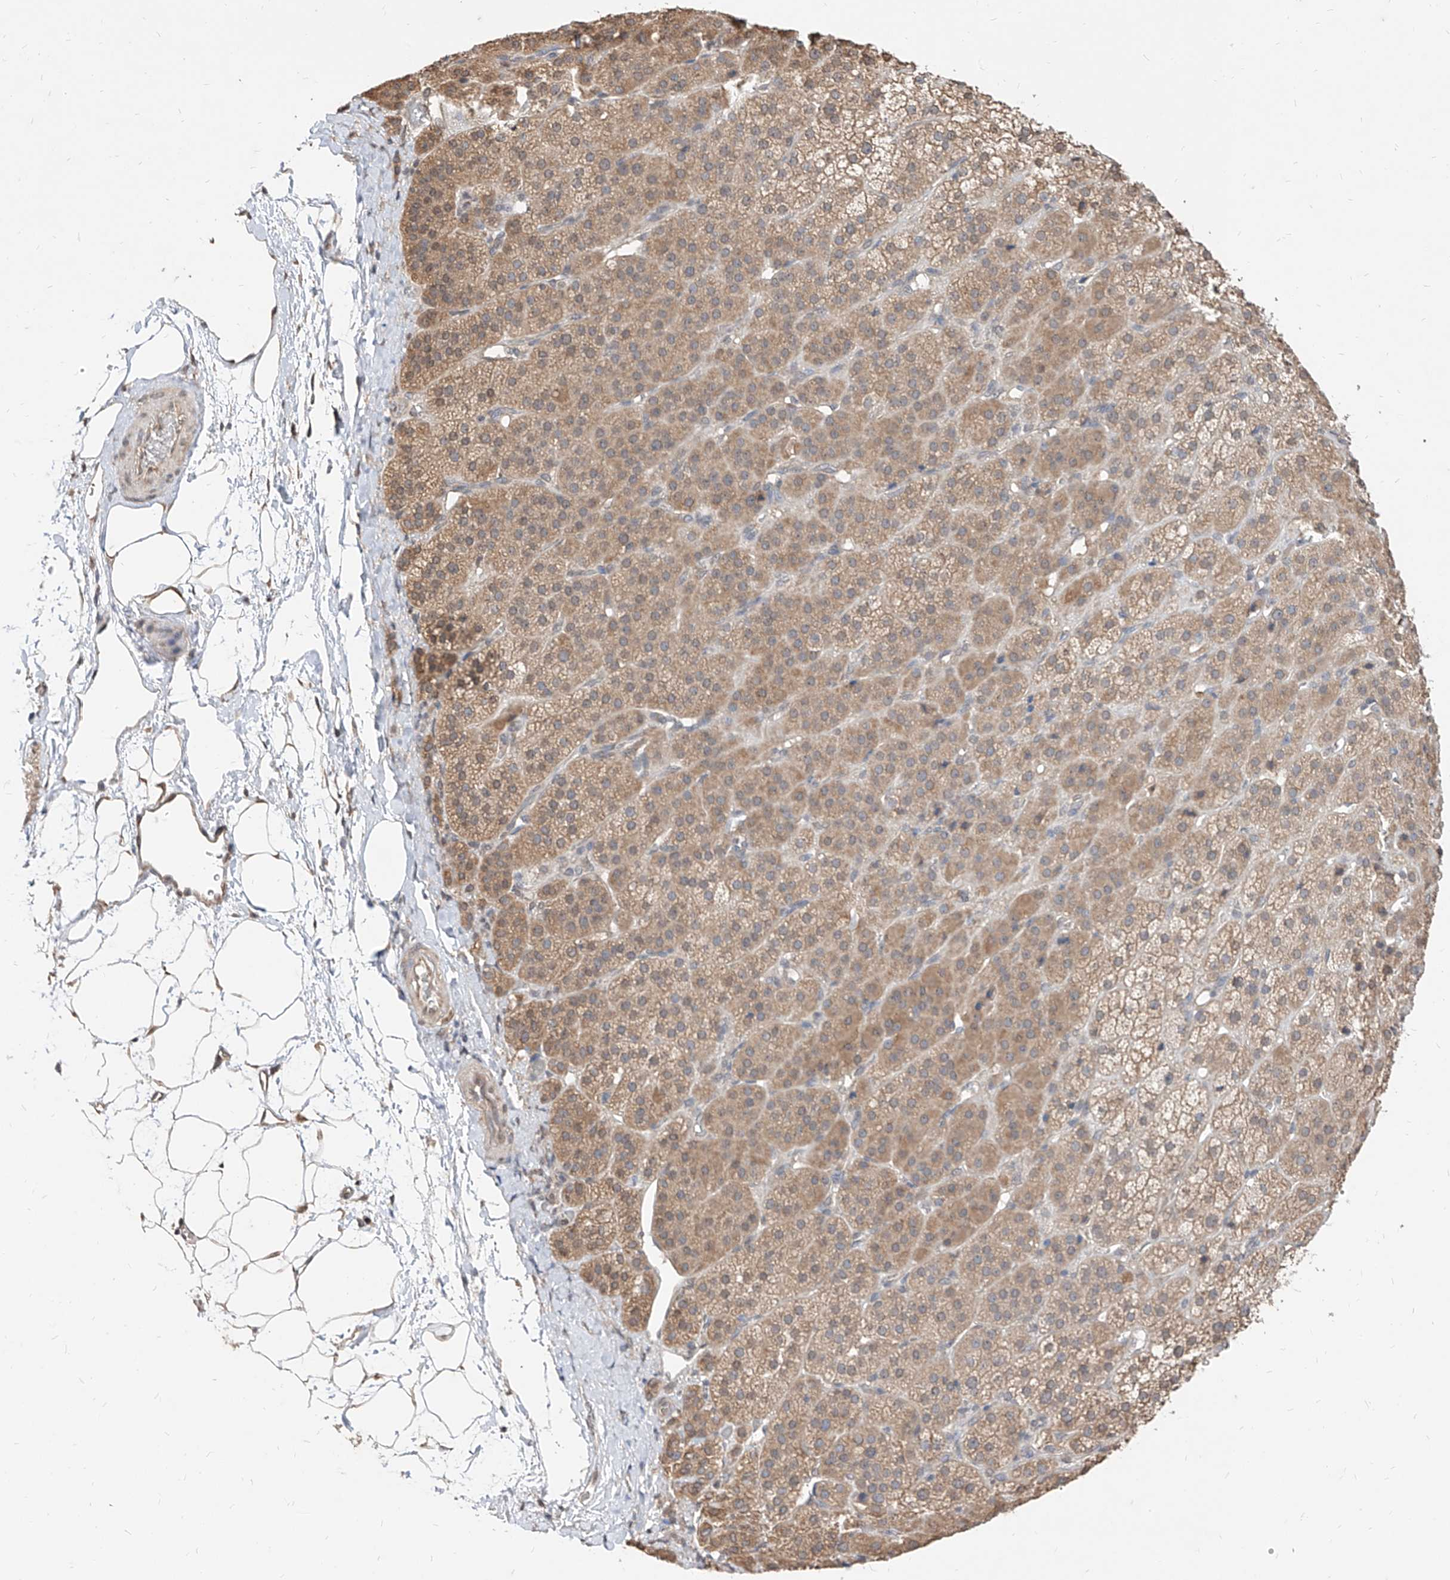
{"staining": {"intensity": "moderate", "quantity": ">75%", "location": "cytoplasmic/membranous"}, "tissue": "adrenal gland", "cell_type": "Glandular cells", "image_type": "normal", "snomed": [{"axis": "morphology", "description": "Normal tissue, NOS"}, {"axis": "topography", "description": "Adrenal gland"}], "caption": "Immunohistochemistry (IHC) micrograph of unremarkable adrenal gland stained for a protein (brown), which displays medium levels of moderate cytoplasmic/membranous positivity in about >75% of glandular cells.", "gene": "C8orf82", "patient": {"sex": "female", "age": 57}}